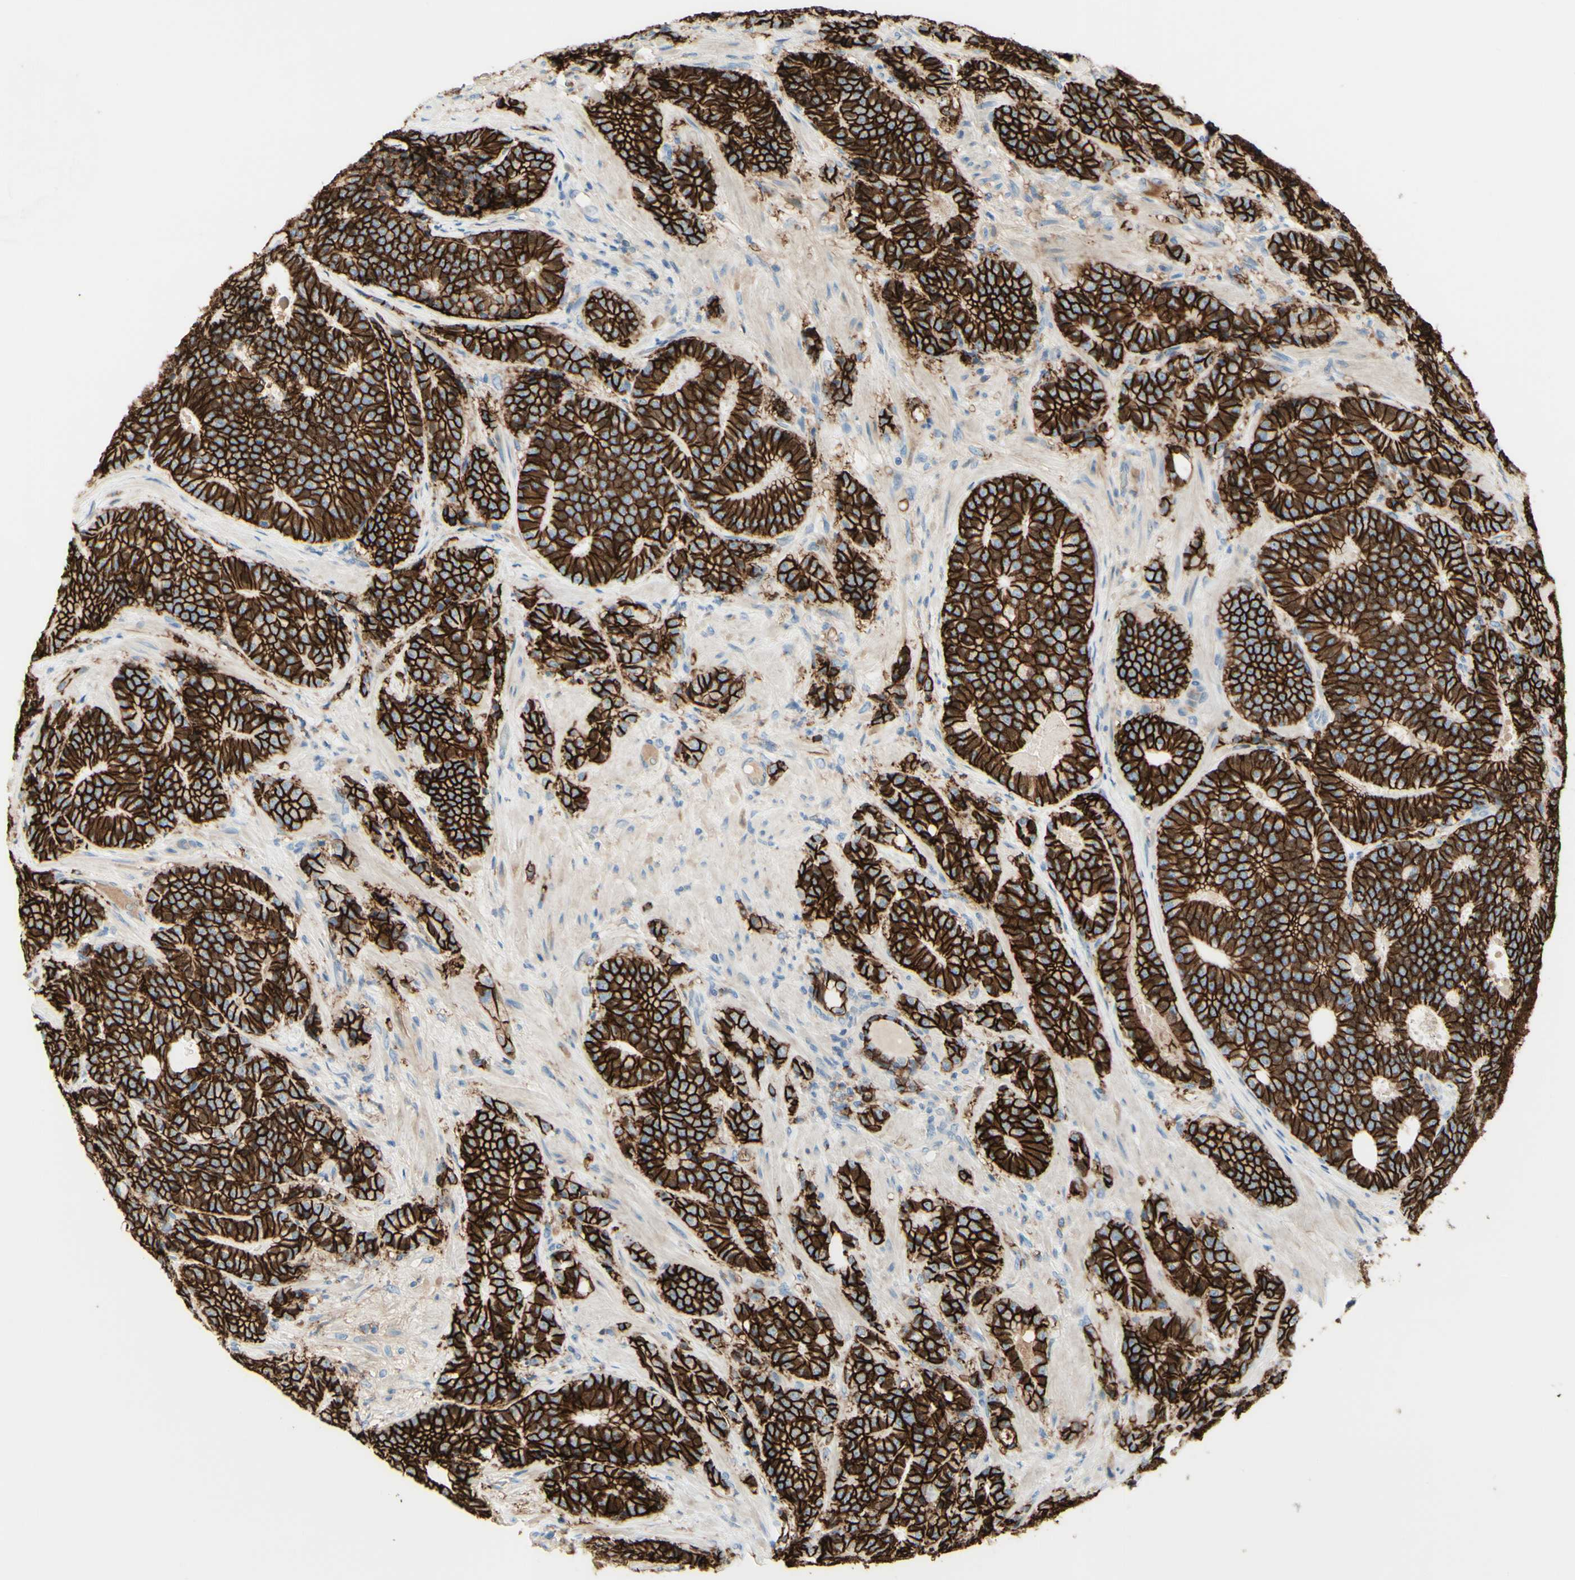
{"staining": {"intensity": "strong", "quantity": ">75%", "location": "cytoplasmic/membranous"}, "tissue": "prostate cancer", "cell_type": "Tumor cells", "image_type": "cancer", "snomed": [{"axis": "morphology", "description": "Adenocarcinoma, High grade"}, {"axis": "topography", "description": "Prostate"}], "caption": "Immunohistochemistry (IHC) of prostate cancer (high-grade adenocarcinoma) exhibits high levels of strong cytoplasmic/membranous expression in approximately >75% of tumor cells.", "gene": "ALCAM", "patient": {"sex": "male", "age": 61}}